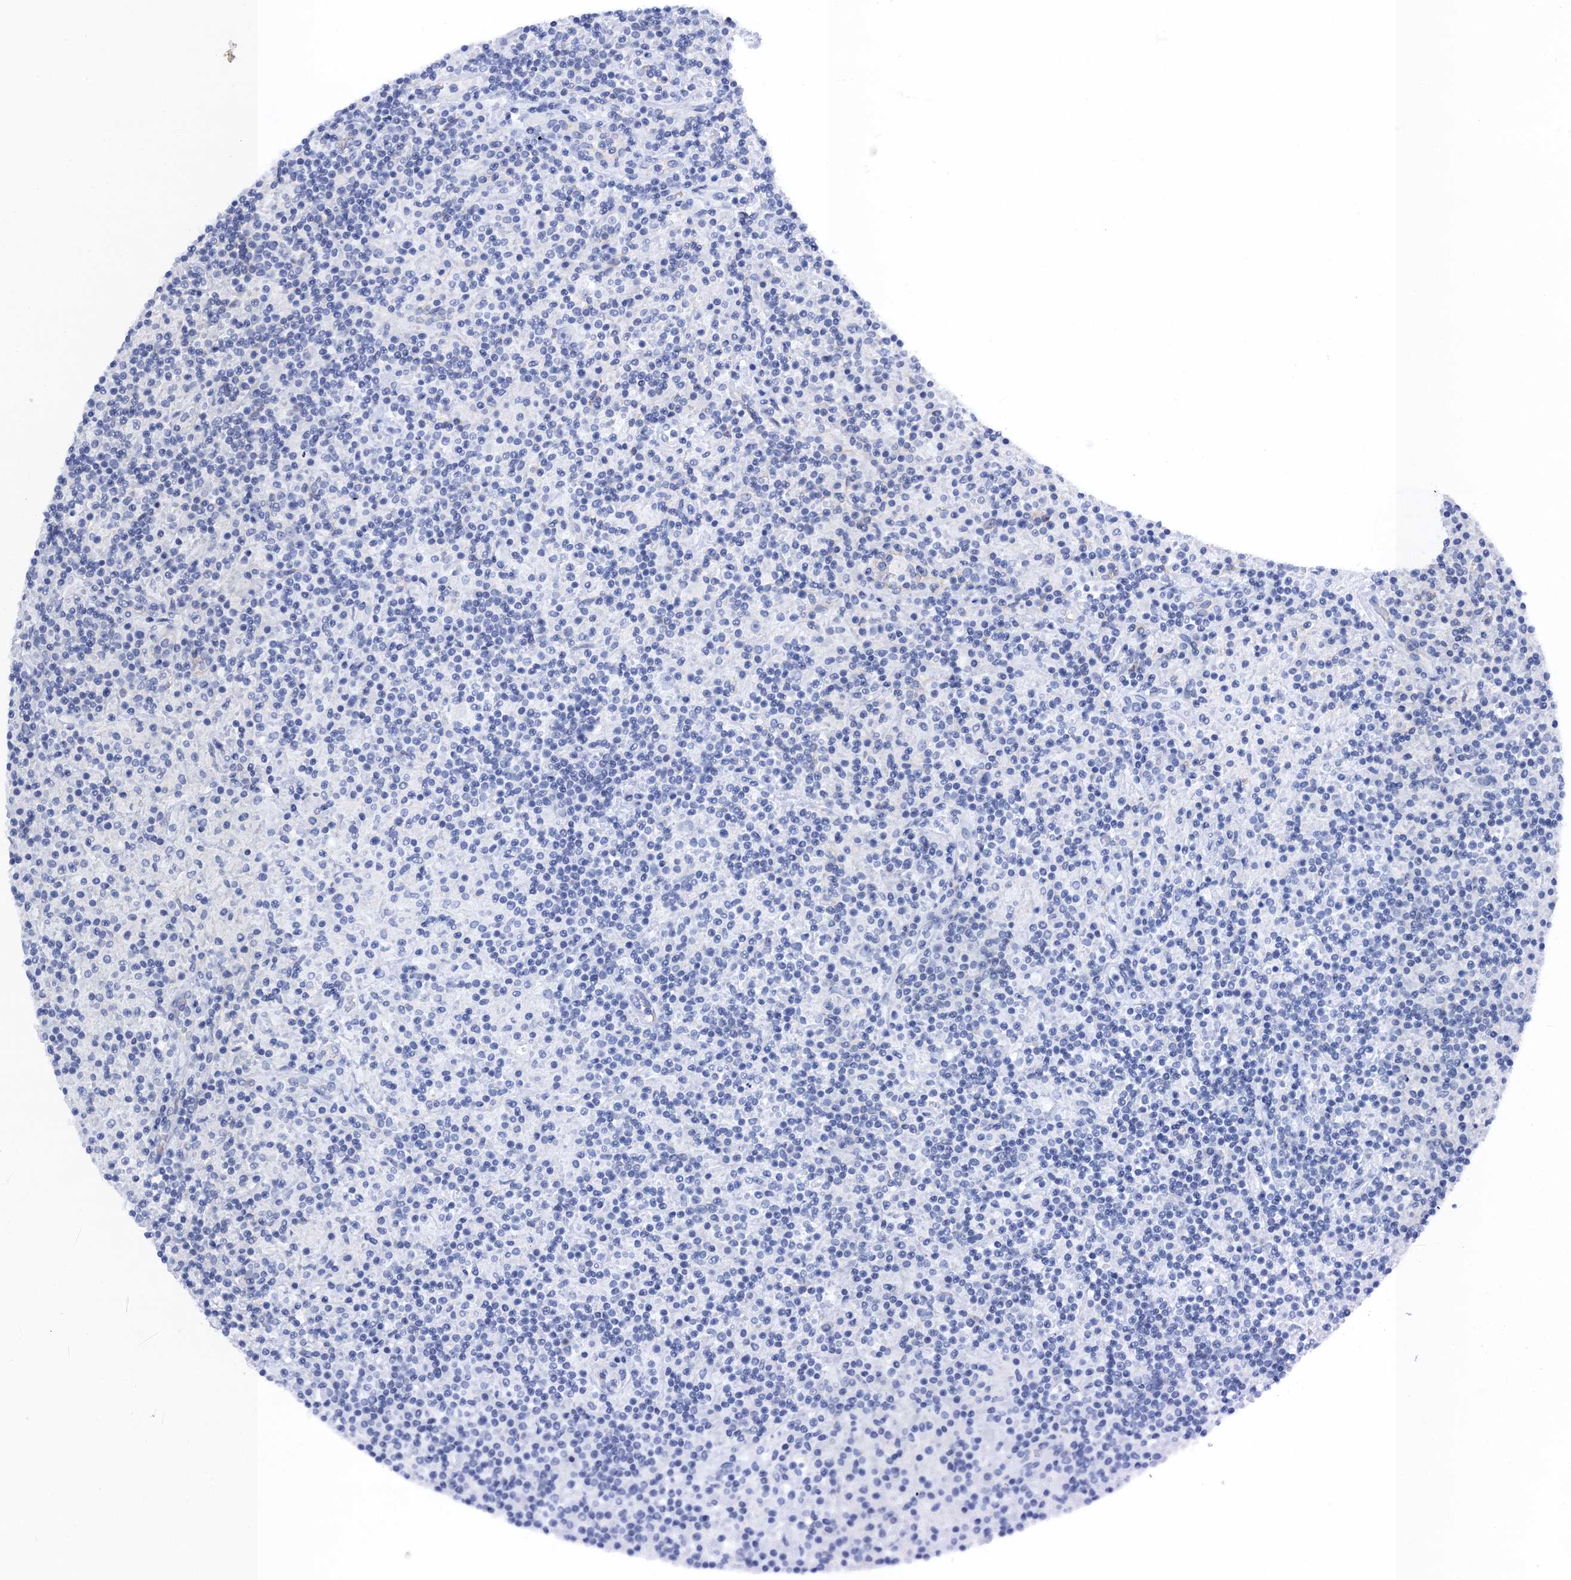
{"staining": {"intensity": "negative", "quantity": "none", "location": "none"}, "tissue": "lymphoma", "cell_type": "Tumor cells", "image_type": "cancer", "snomed": [{"axis": "morphology", "description": "Hodgkin's disease, NOS"}, {"axis": "topography", "description": "Lymph node"}], "caption": "Lymphoma was stained to show a protein in brown. There is no significant positivity in tumor cells.", "gene": "CALML5", "patient": {"sex": "male", "age": 70}}